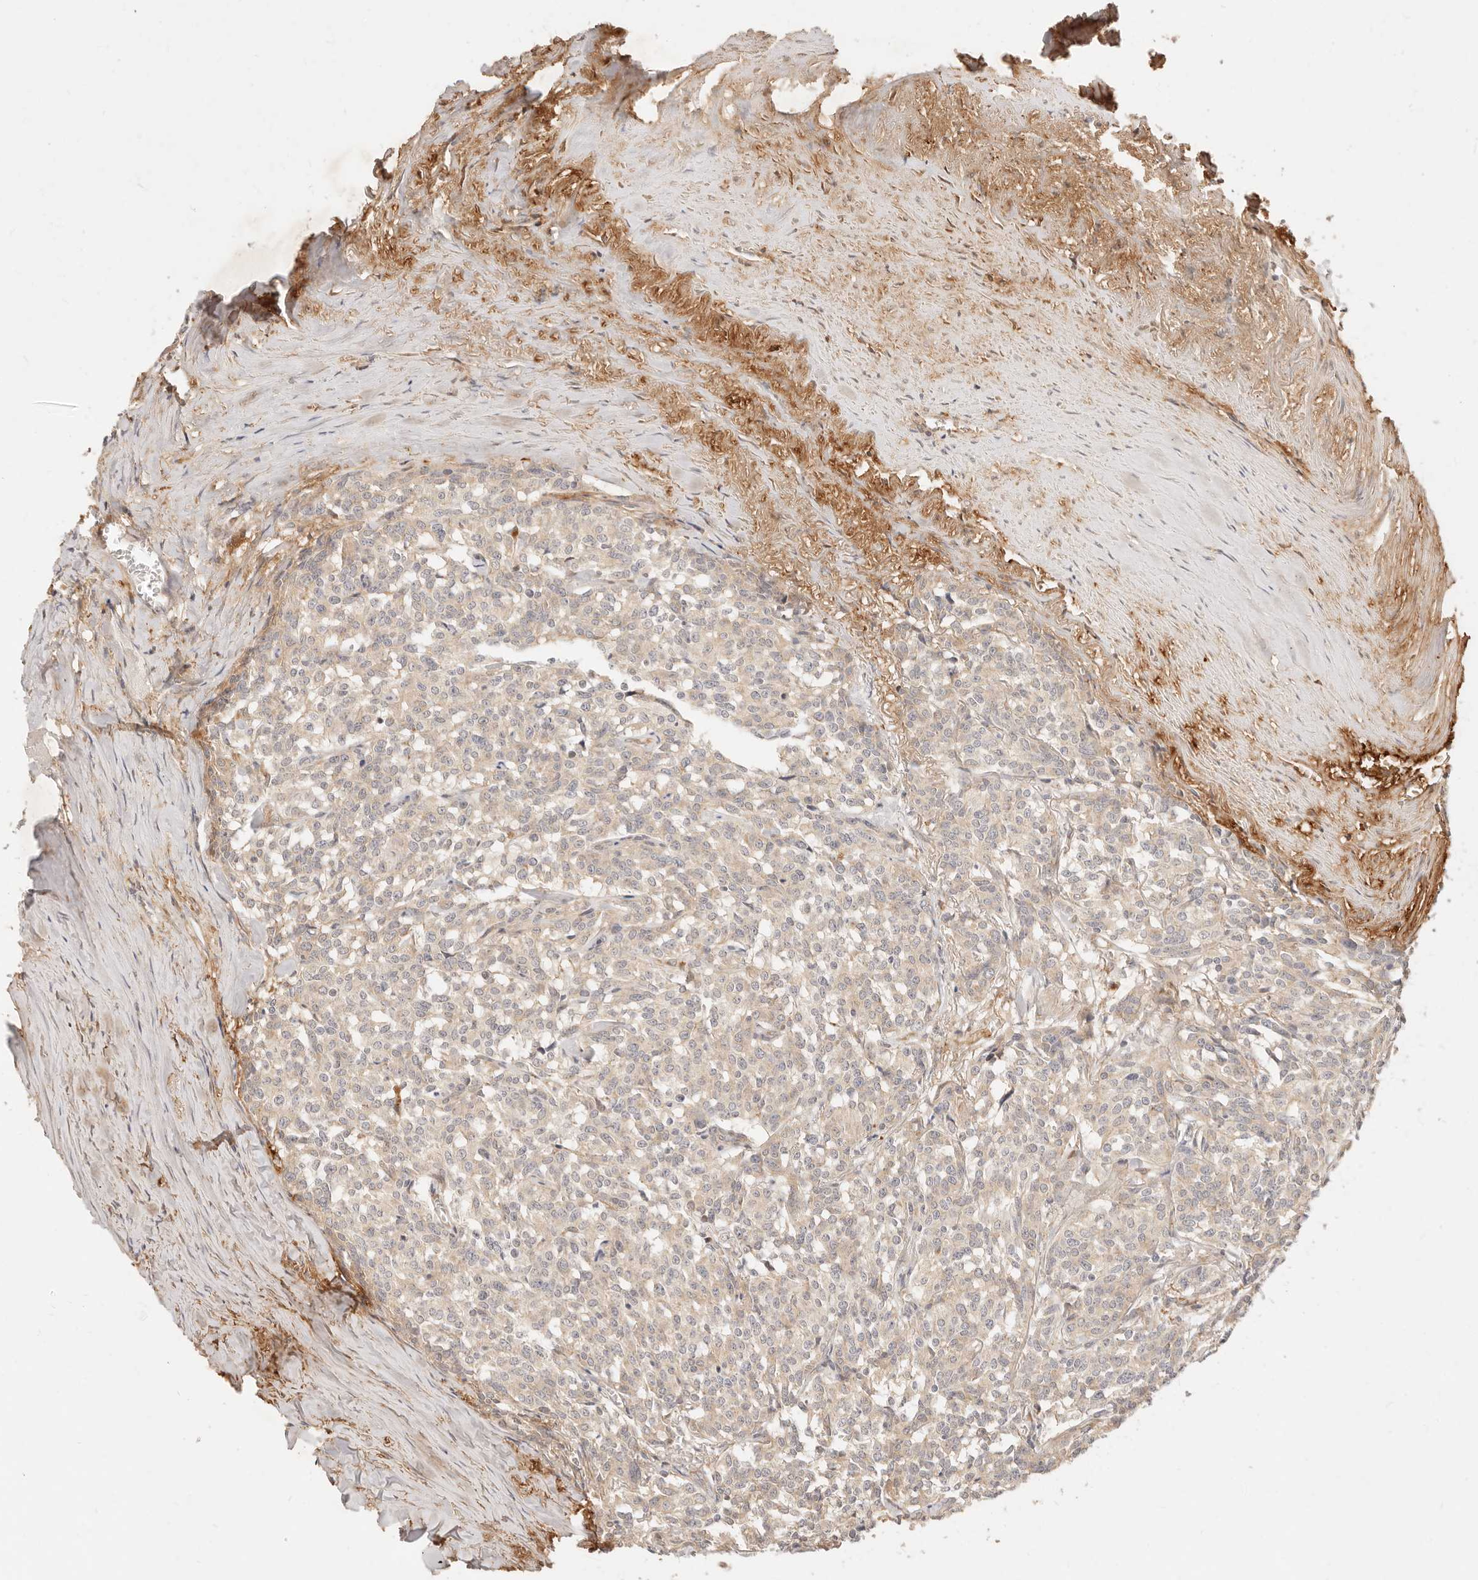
{"staining": {"intensity": "weak", "quantity": "25%-75%", "location": "cytoplasmic/membranous"}, "tissue": "carcinoid", "cell_type": "Tumor cells", "image_type": "cancer", "snomed": [{"axis": "morphology", "description": "Carcinoid, malignant, NOS"}, {"axis": "topography", "description": "Lung"}], "caption": "High-power microscopy captured an IHC micrograph of carcinoid, revealing weak cytoplasmic/membranous expression in about 25%-75% of tumor cells.", "gene": "UBXN10", "patient": {"sex": "female", "age": 46}}